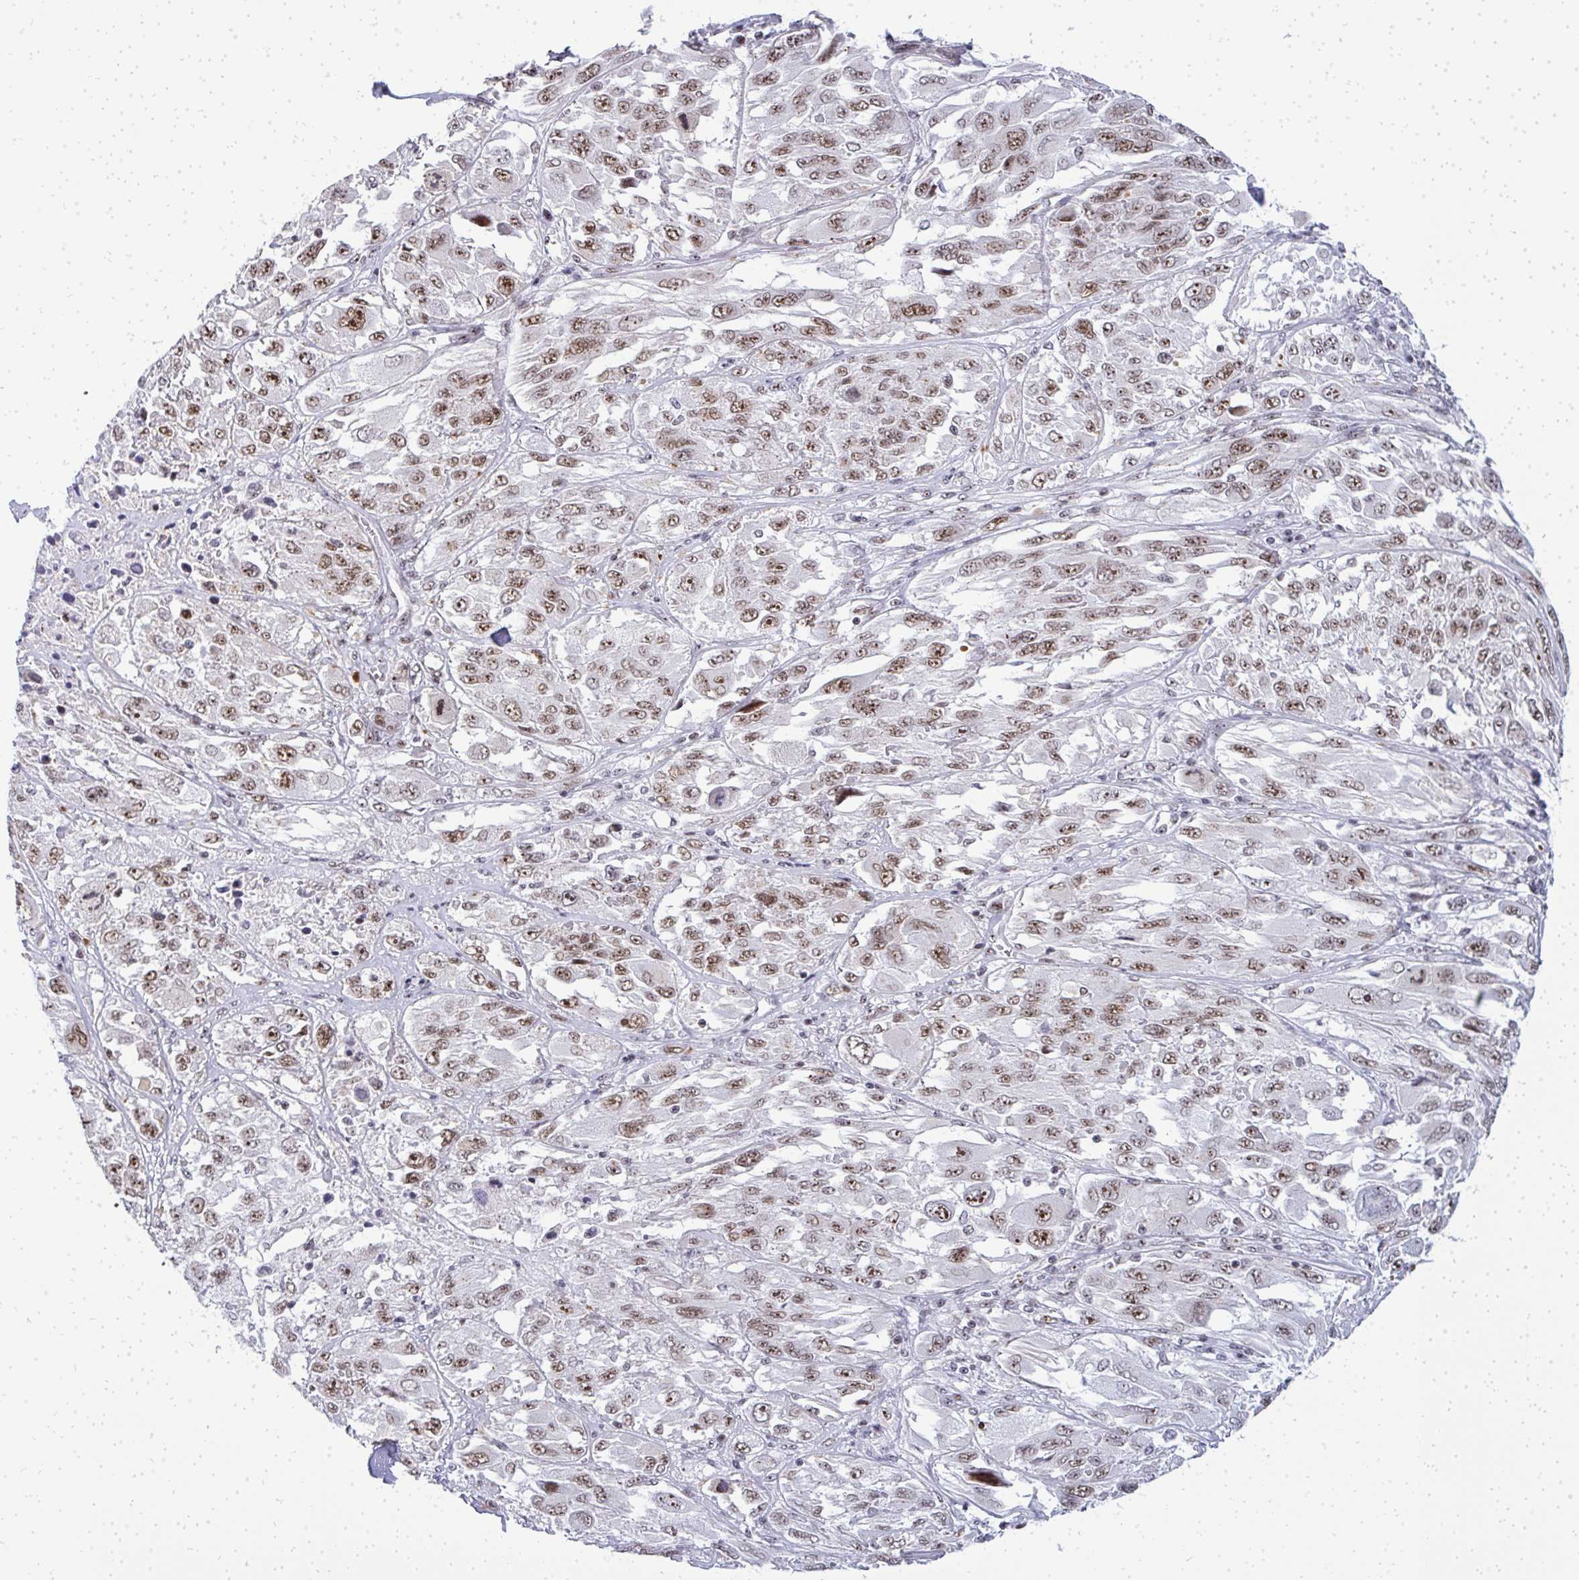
{"staining": {"intensity": "moderate", "quantity": ">75%", "location": "nuclear"}, "tissue": "melanoma", "cell_type": "Tumor cells", "image_type": "cancer", "snomed": [{"axis": "morphology", "description": "Malignant melanoma, NOS"}, {"axis": "topography", "description": "Skin"}], "caption": "Protein expression analysis of human malignant melanoma reveals moderate nuclear expression in about >75% of tumor cells.", "gene": "SIRT7", "patient": {"sex": "female", "age": 91}}